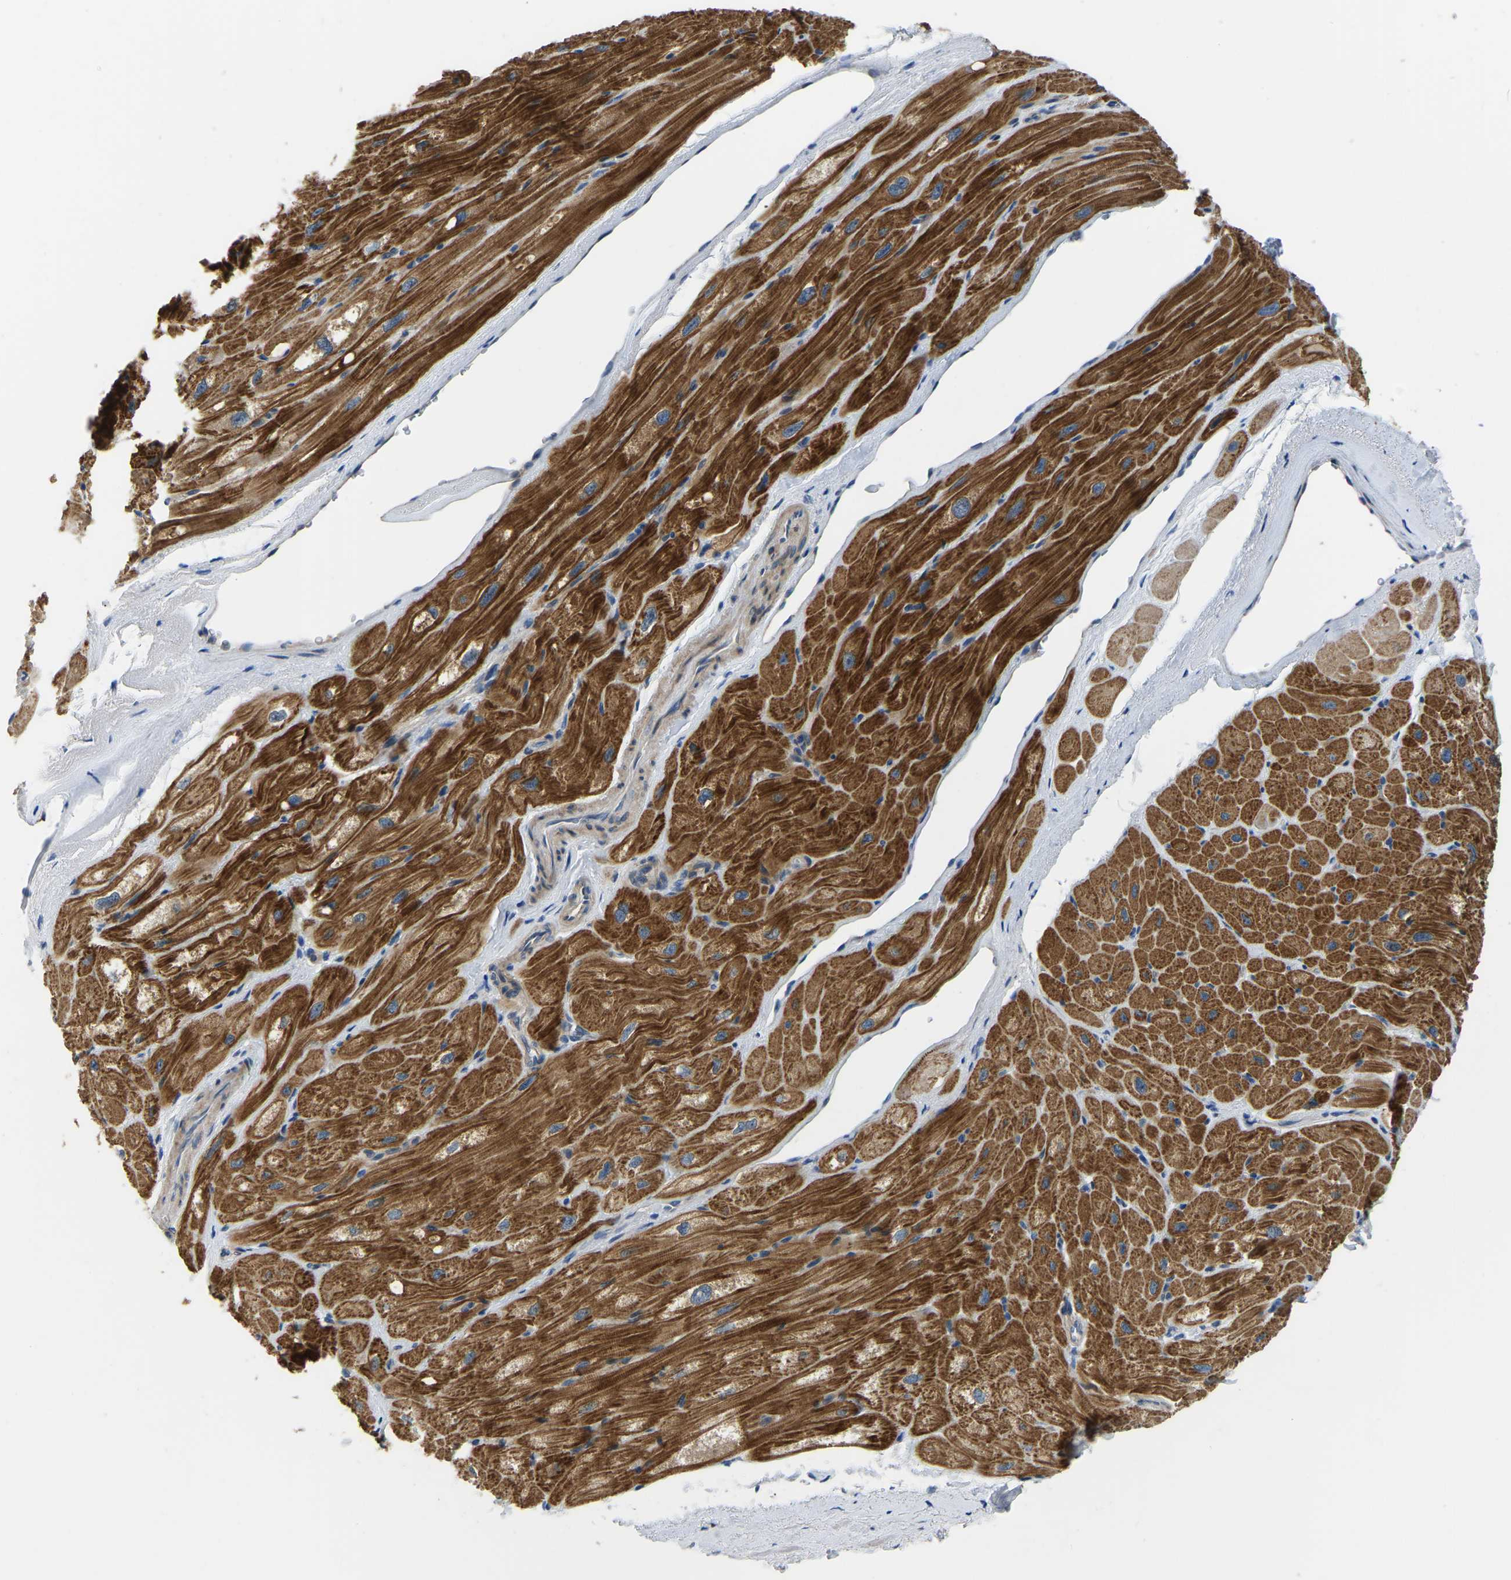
{"staining": {"intensity": "strong", "quantity": ">75%", "location": "cytoplasmic/membranous"}, "tissue": "heart muscle", "cell_type": "Cardiomyocytes", "image_type": "normal", "snomed": [{"axis": "morphology", "description": "Normal tissue, NOS"}, {"axis": "topography", "description": "Heart"}], "caption": "The image exhibits immunohistochemical staining of unremarkable heart muscle. There is strong cytoplasmic/membranous positivity is seen in about >75% of cardiomyocytes. The staining was performed using DAB, with brown indicating positive protein expression. Nuclei are stained blue with hematoxylin.", "gene": "HIGD2B", "patient": {"sex": "male", "age": 49}}